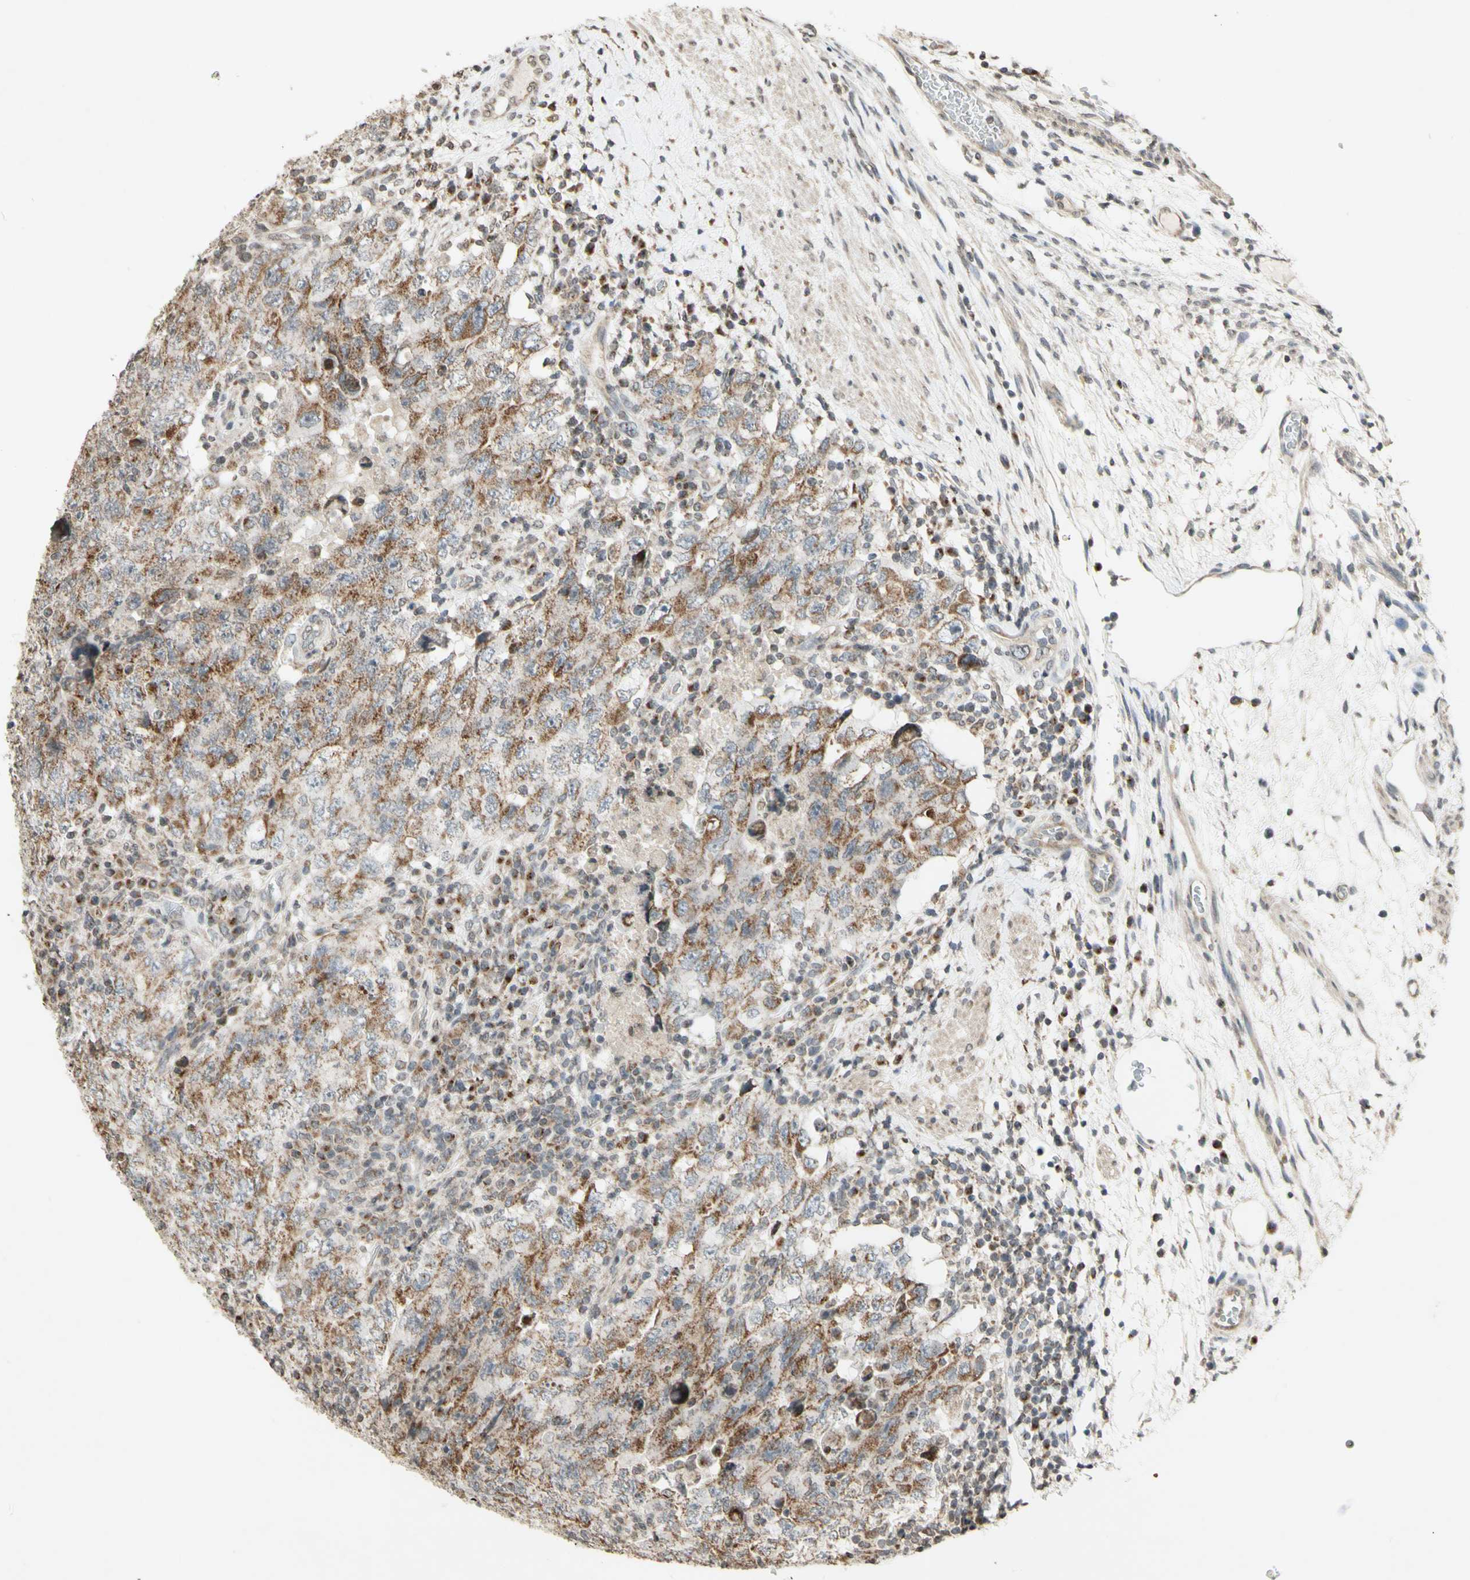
{"staining": {"intensity": "moderate", "quantity": ">75%", "location": "cytoplasmic/membranous"}, "tissue": "testis cancer", "cell_type": "Tumor cells", "image_type": "cancer", "snomed": [{"axis": "morphology", "description": "Carcinoma, Embryonal, NOS"}, {"axis": "topography", "description": "Testis"}], "caption": "Testis cancer (embryonal carcinoma) stained for a protein (brown) shows moderate cytoplasmic/membranous positive expression in about >75% of tumor cells.", "gene": "CCNI", "patient": {"sex": "male", "age": 26}}